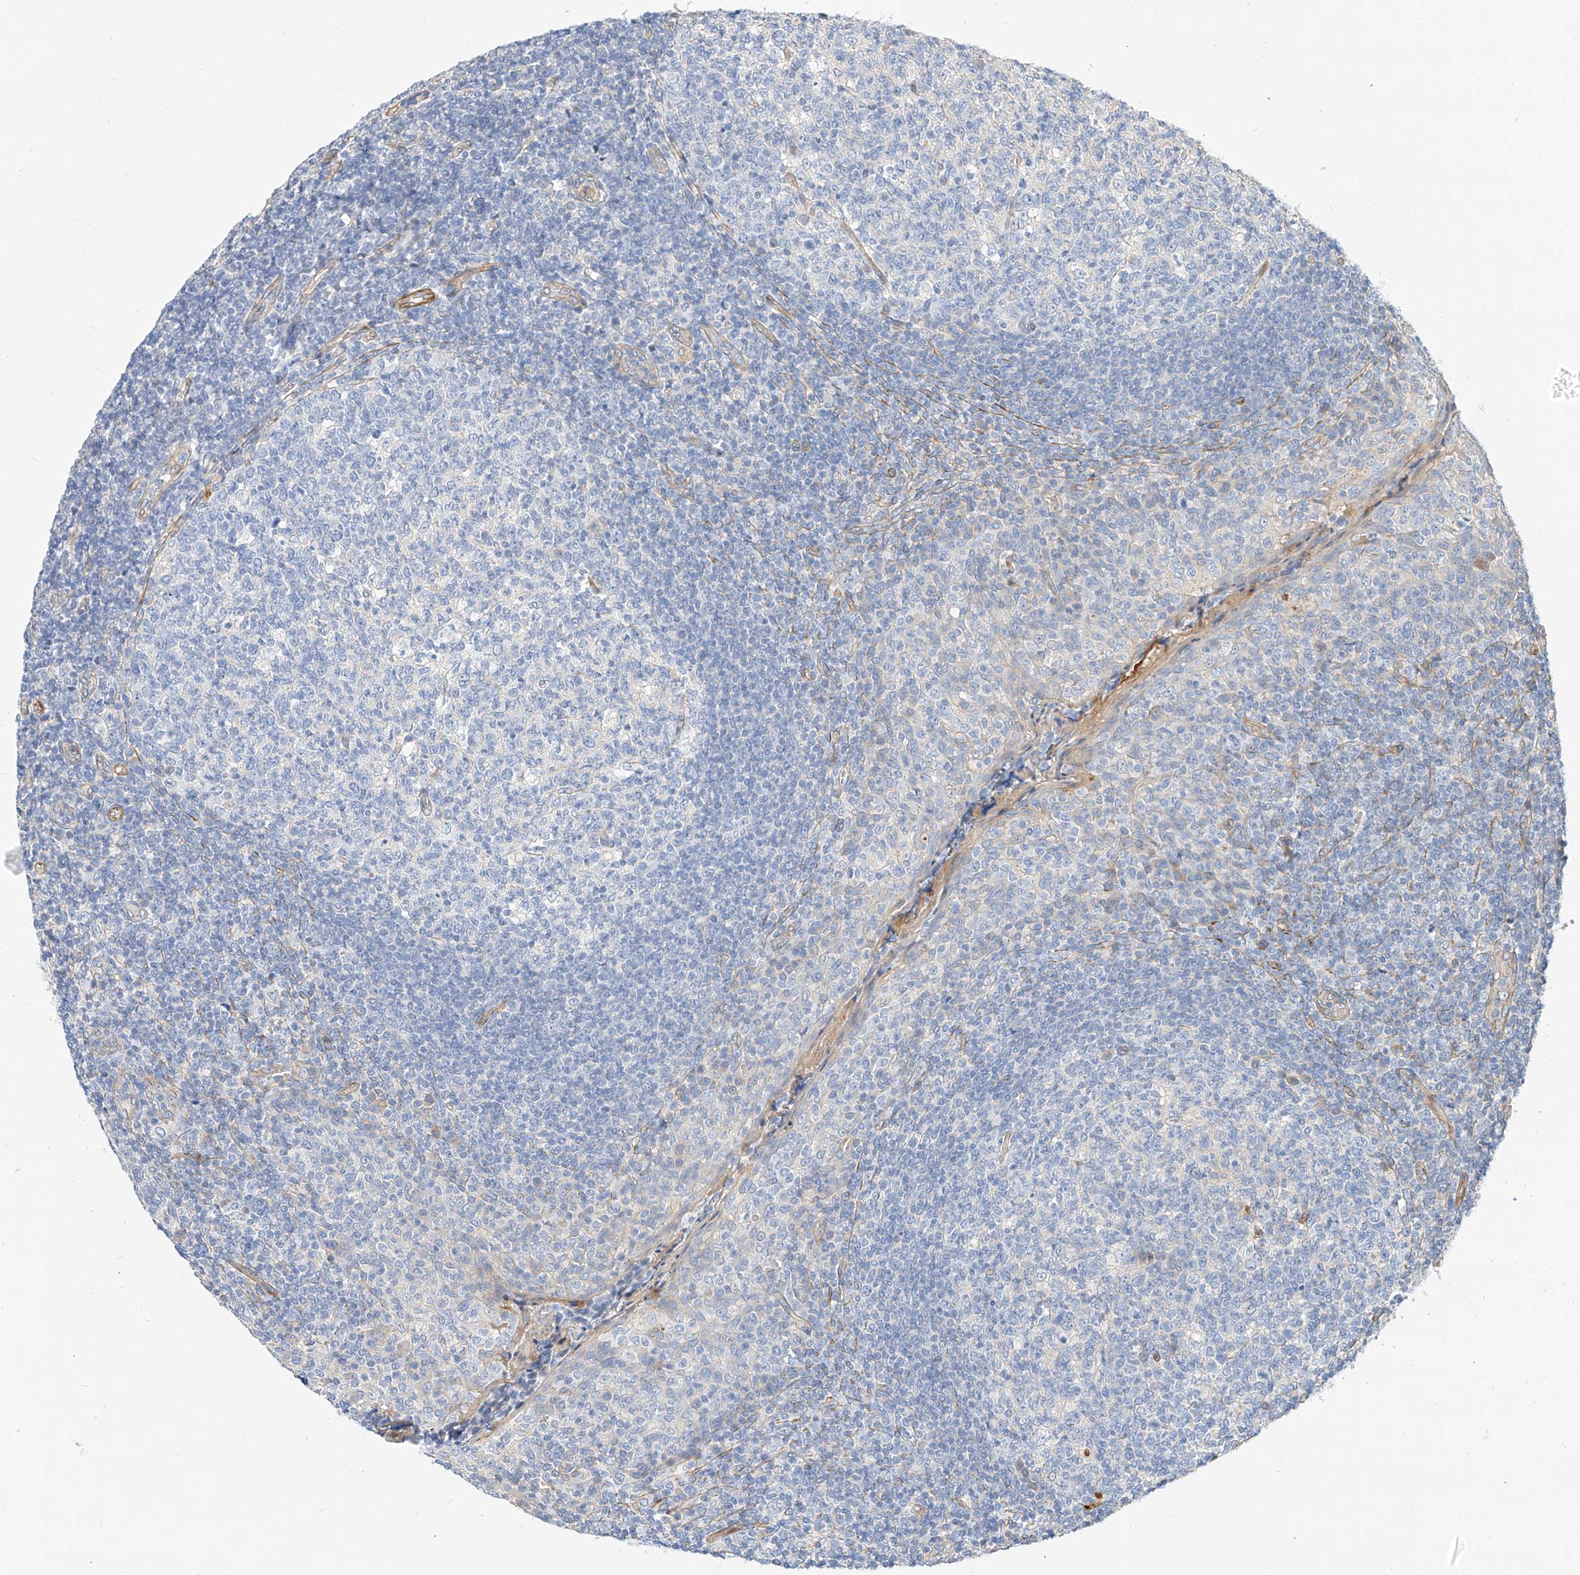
{"staining": {"intensity": "negative", "quantity": "none", "location": "none"}, "tissue": "tonsil", "cell_type": "Germinal center cells", "image_type": "normal", "snomed": [{"axis": "morphology", "description": "Normal tissue, NOS"}, {"axis": "topography", "description": "Tonsil"}], "caption": "Germinal center cells are negative for protein expression in normal human tonsil. Brightfield microscopy of IHC stained with DAB (3,3'-diaminobenzidine) (brown) and hematoxylin (blue), captured at high magnification.", "gene": "KCNH5", "patient": {"sex": "female", "age": 19}}